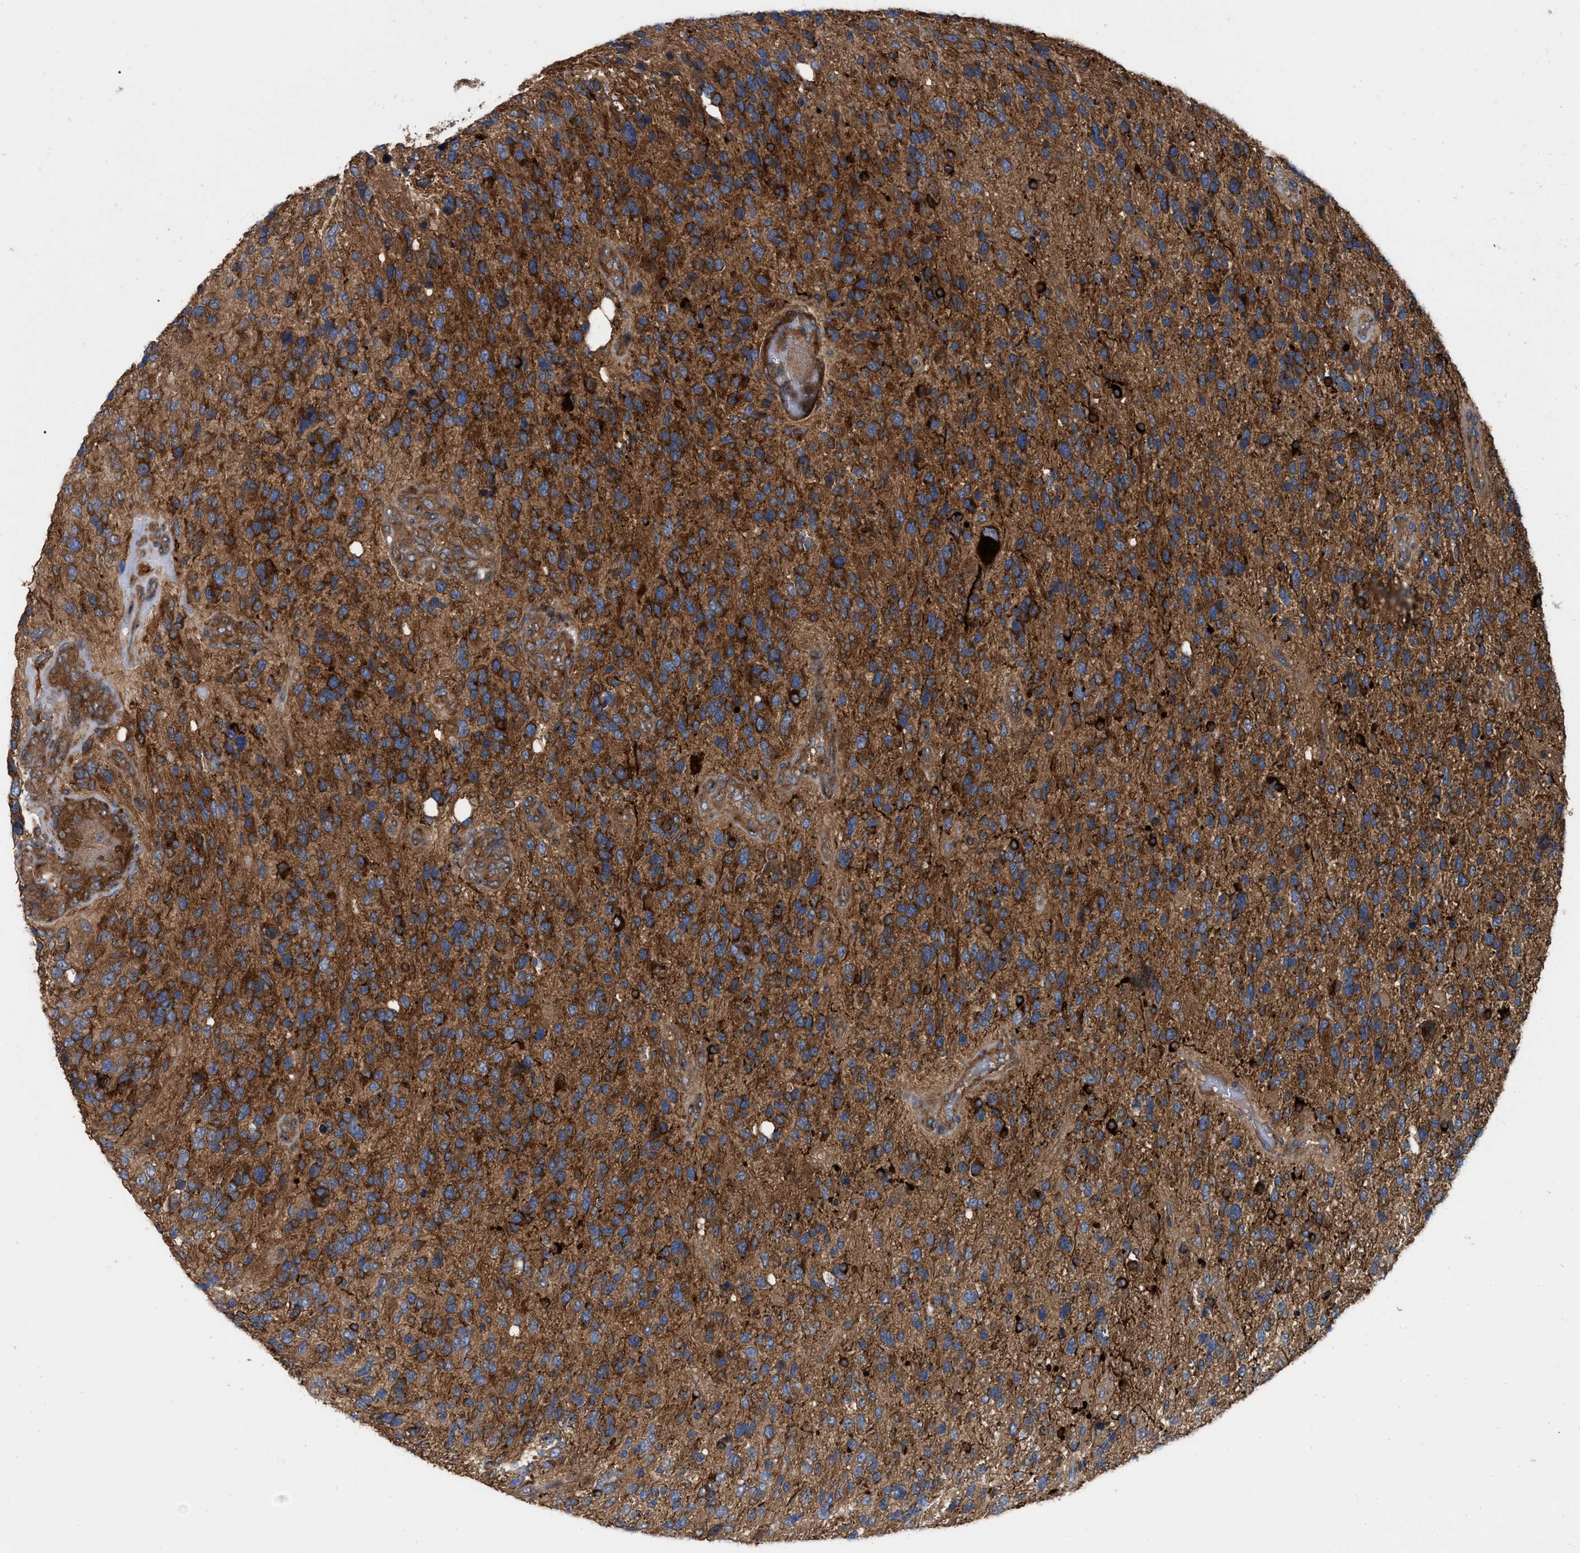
{"staining": {"intensity": "strong", "quantity": ">75%", "location": "cytoplasmic/membranous"}, "tissue": "glioma", "cell_type": "Tumor cells", "image_type": "cancer", "snomed": [{"axis": "morphology", "description": "Glioma, malignant, High grade"}, {"axis": "topography", "description": "Brain"}], "caption": "A brown stain highlights strong cytoplasmic/membranous staining of a protein in glioma tumor cells.", "gene": "RABEP1", "patient": {"sex": "female", "age": 58}}